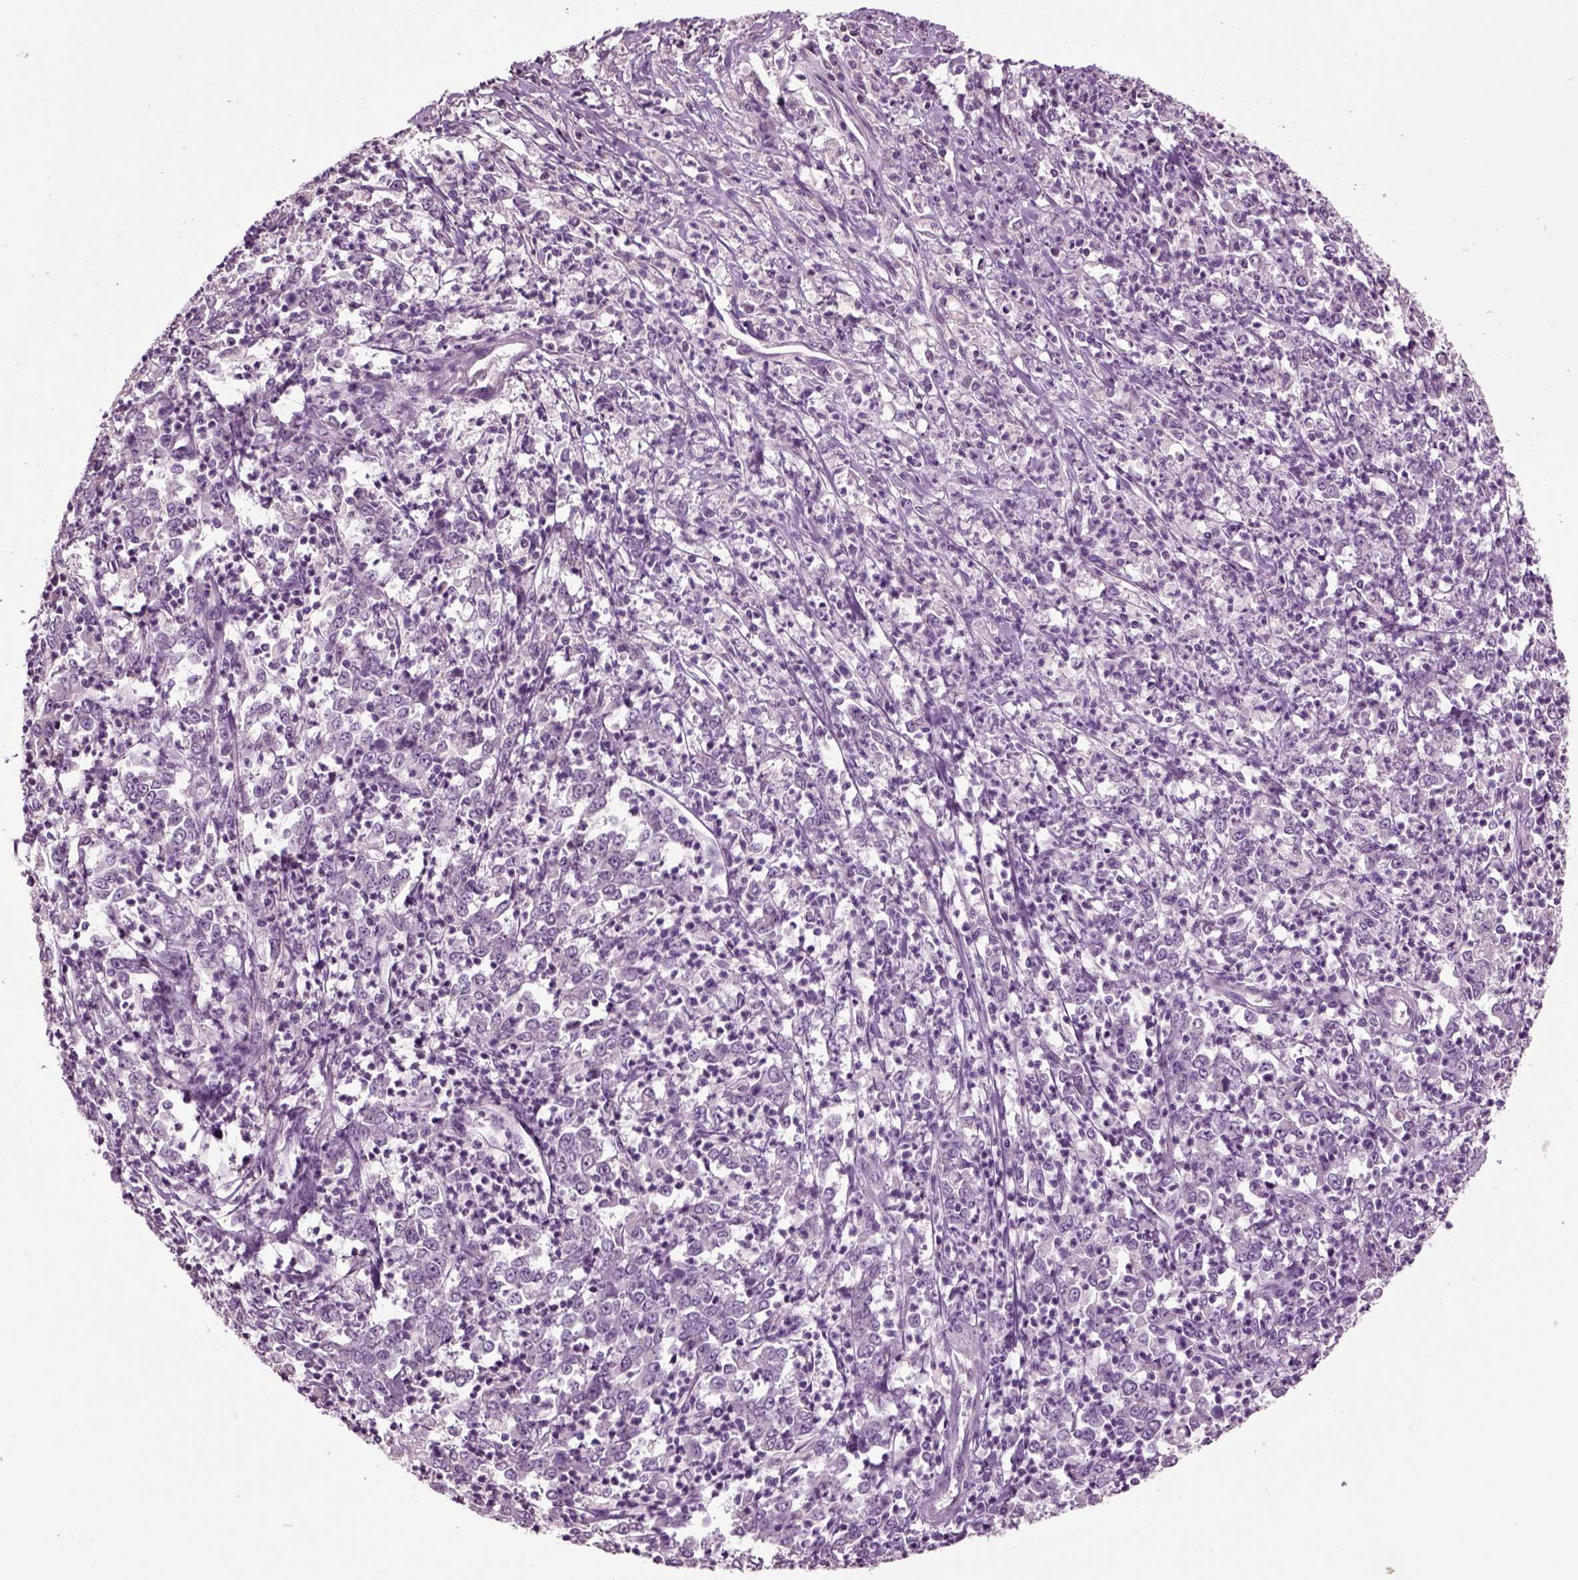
{"staining": {"intensity": "negative", "quantity": "none", "location": "none"}, "tissue": "stomach cancer", "cell_type": "Tumor cells", "image_type": "cancer", "snomed": [{"axis": "morphology", "description": "Adenocarcinoma, NOS"}, {"axis": "topography", "description": "Stomach, lower"}], "caption": "Tumor cells show no significant staining in stomach cancer.", "gene": "CHGB", "patient": {"sex": "female", "age": 71}}